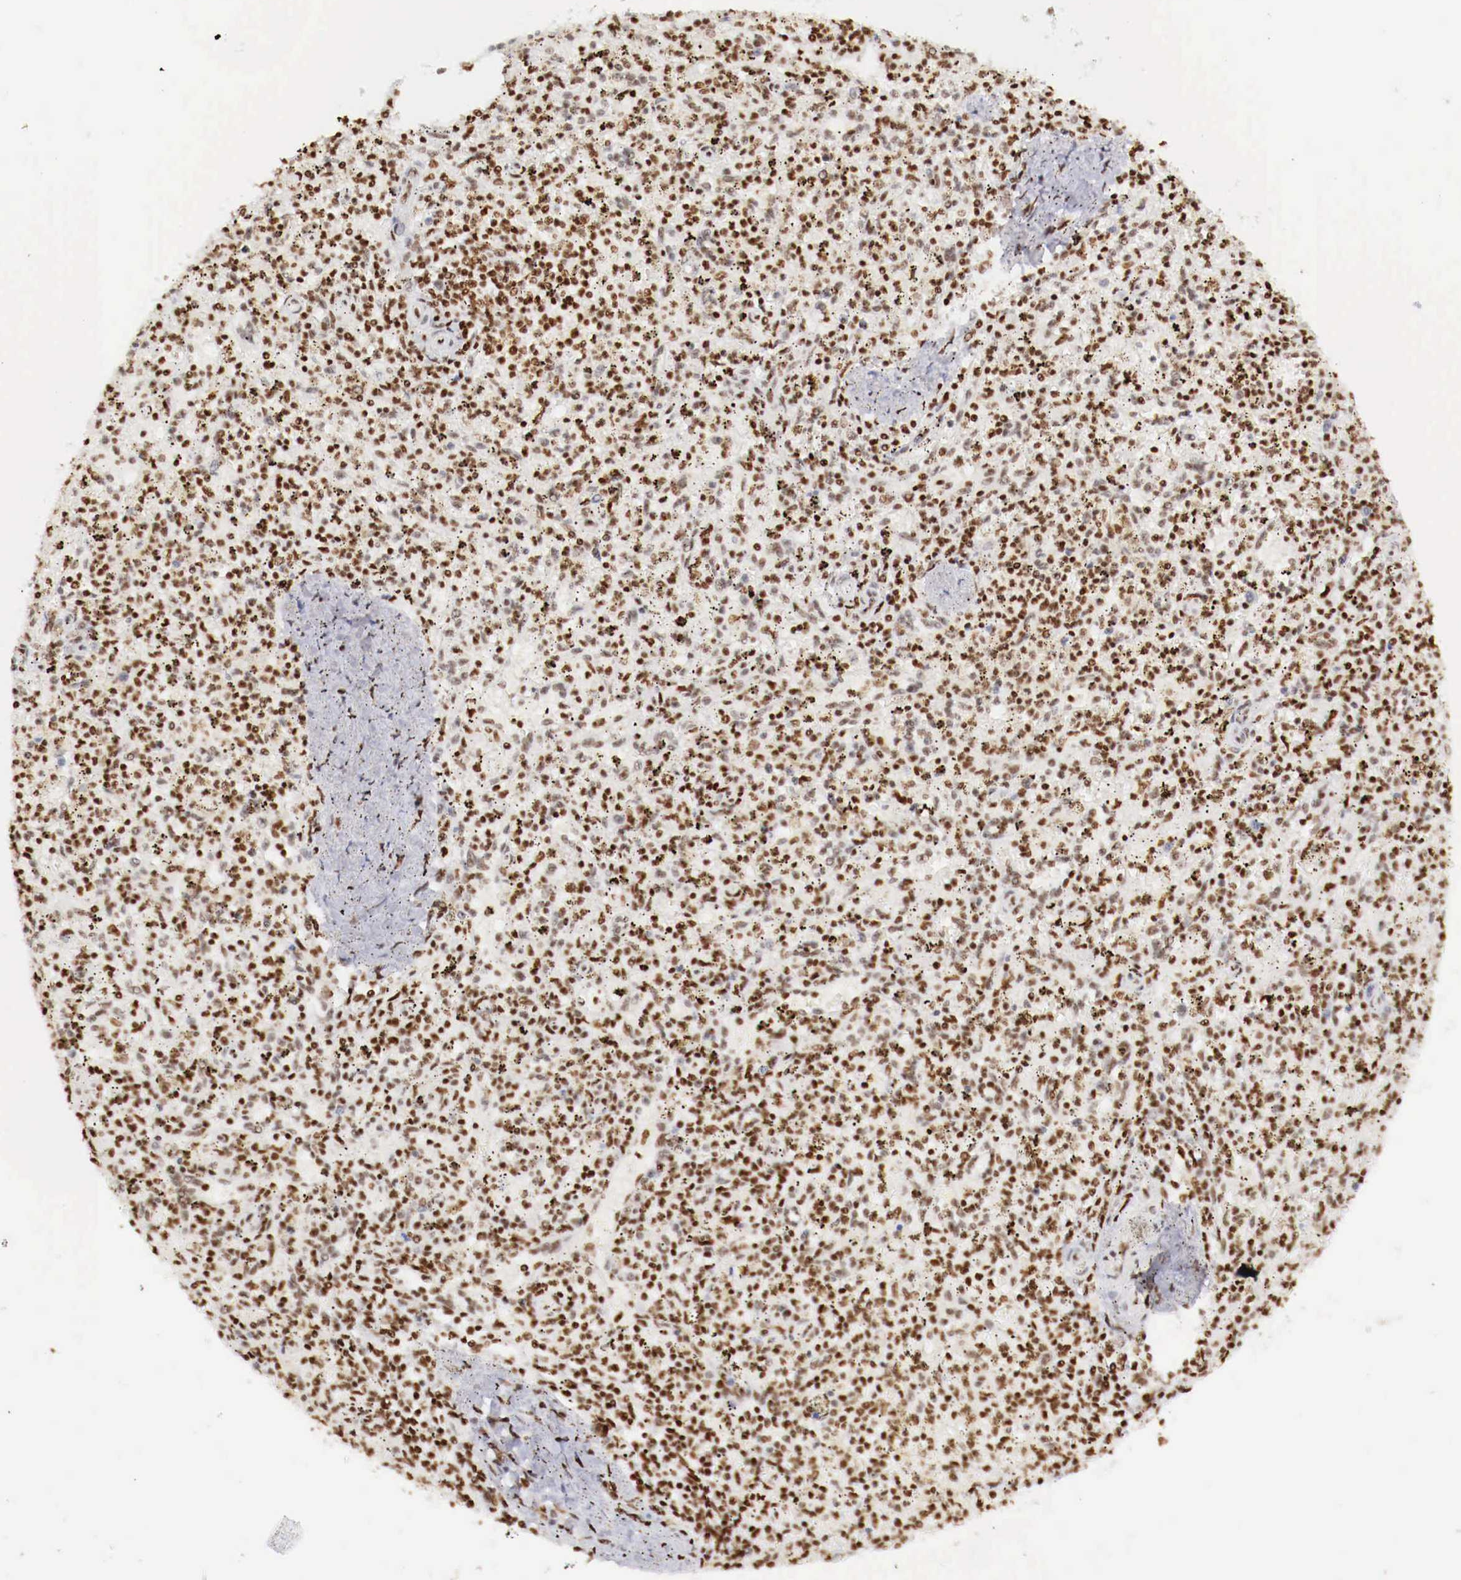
{"staining": {"intensity": "strong", "quantity": ">75%", "location": "nuclear"}, "tissue": "spleen", "cell_type": "Cells in red pulp", "image_type": "normal", "snomed": [{"axis": "morphology", "description": "Normal tissue, NOS"}, {"axis": "topography", "description": "Spleen"}], "caption": "Immunohistochemistry (IHC) image of benign spleen: spleen stained using IHC shows high levels of strong protein expression localized specifically in the nuclear of cells in red pulp, appearing as a nuclear brown color.", "gene": "MAX", "patient": {"sex": "male", "age": 72}}